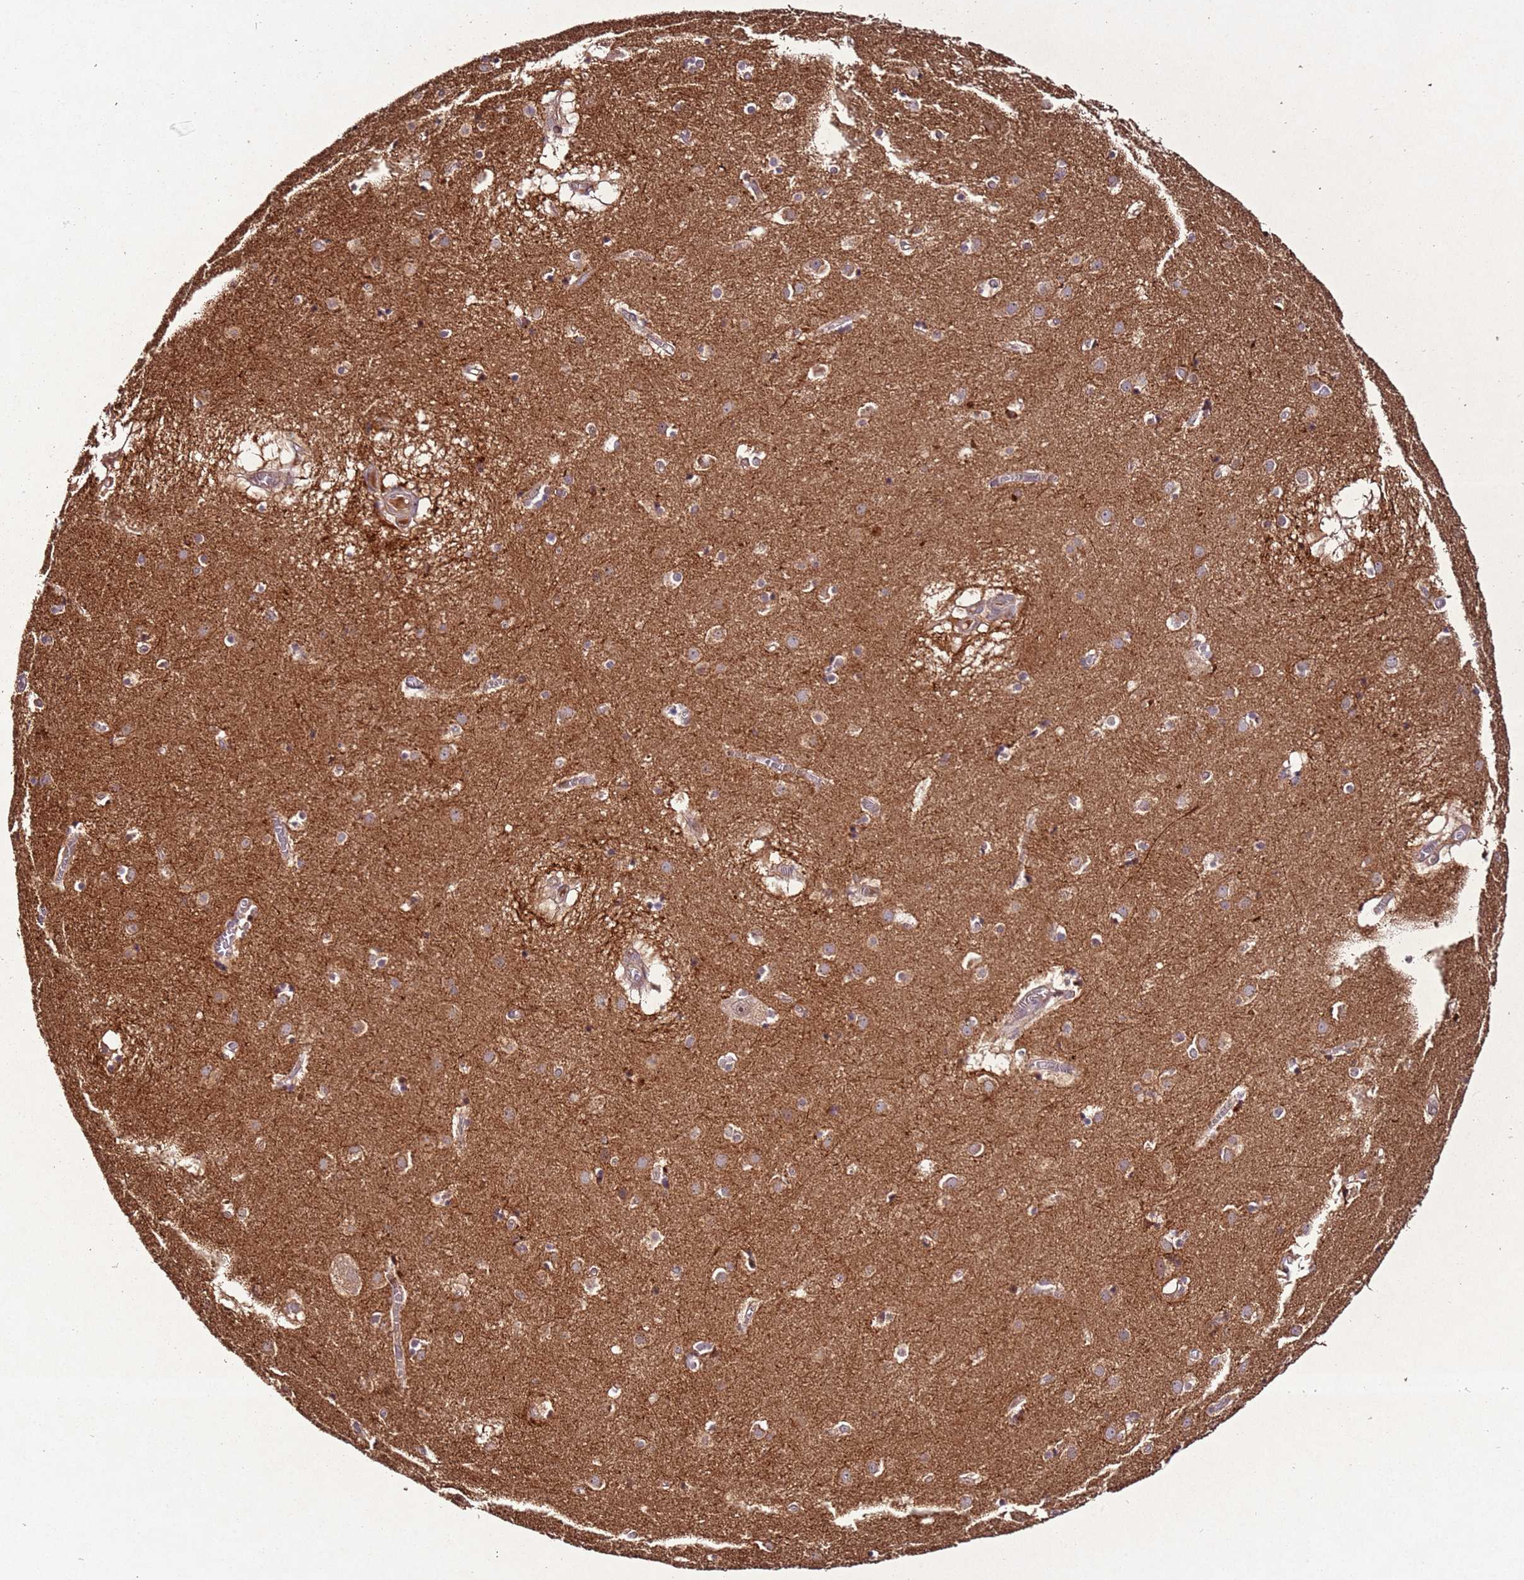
{"staining": {"intensity": "weak", "quantity": ">75%", "location": "cytoplasmic/membranous"}, "tissue": "caudate", "cell_type": "Glial cells", "image_type": "normal", "snomed": [{"axis": "morphology", "description": "Normal tissue, NOS"}, {"axis": "topography", "description": "Lateral ventricle wall"}], "caption": "A brown stain highlights weak cytoplasmic/membranous staining of a protein in glial cells of normal caudate.", "gene": "PTMA", "patient": {"sex": "male", "age": 70}}